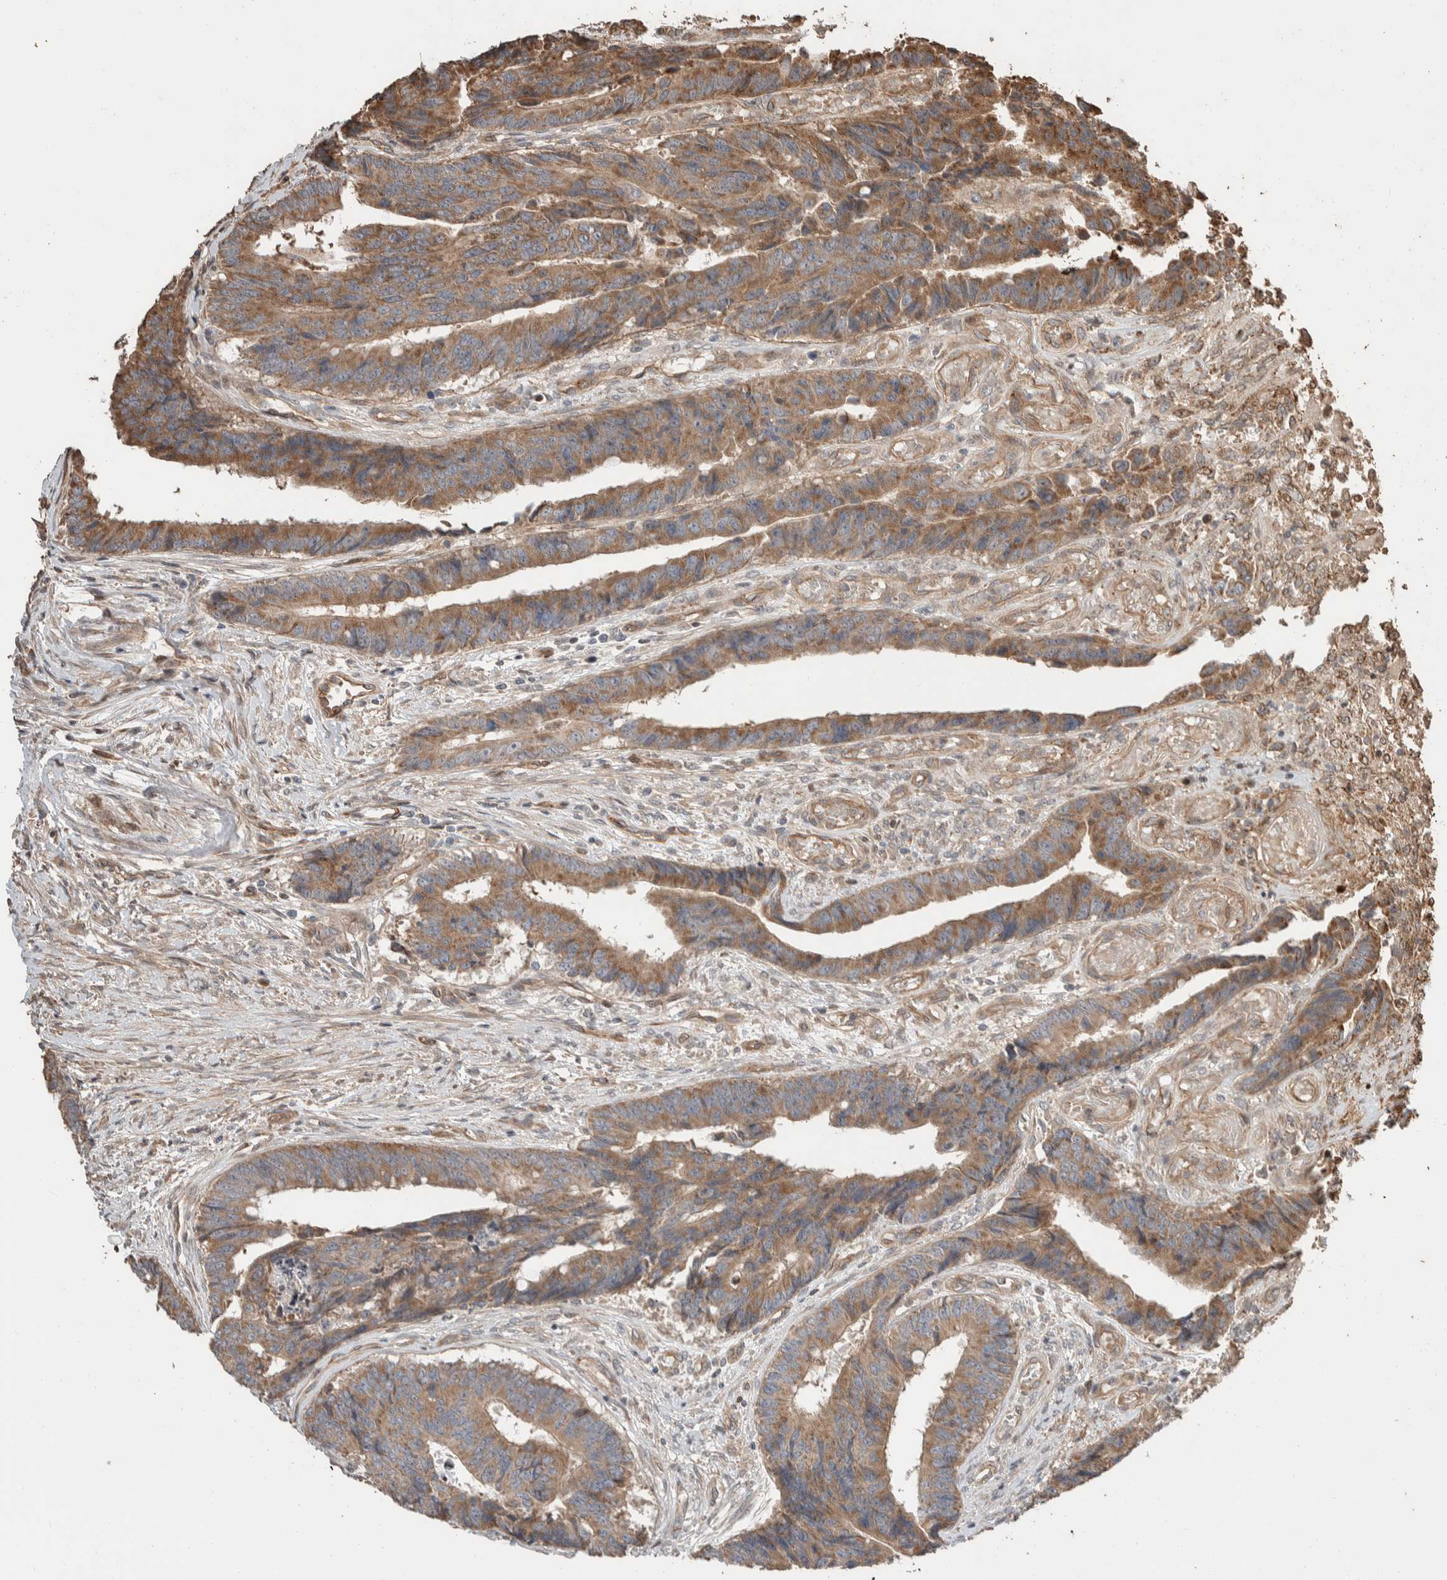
{"staining": {"intensity": "moderate", "quantity": ">75%", "location": "cytoplasmic/membranous"}, "tissue": "colorectal cancer", "cell_type": "Tumor cells", "image_type": "cancer", "snomed": [{"axis": "morphology", "description": "Adenocarcinoma, NOS"}, {"axis": "topography", "description": "Rectum"}], "caption": "This micrograph displays colorectal adenocarcinoma stained with immunohistochemistry (IHC) to label a protein in brown. The cytoplasmic/membranous of tumor cells show moderate positivity for the protein. Nuclei are counter-stained blue.", "gene": "ERC1", "patient": {"sex": "male", "age": 84}}